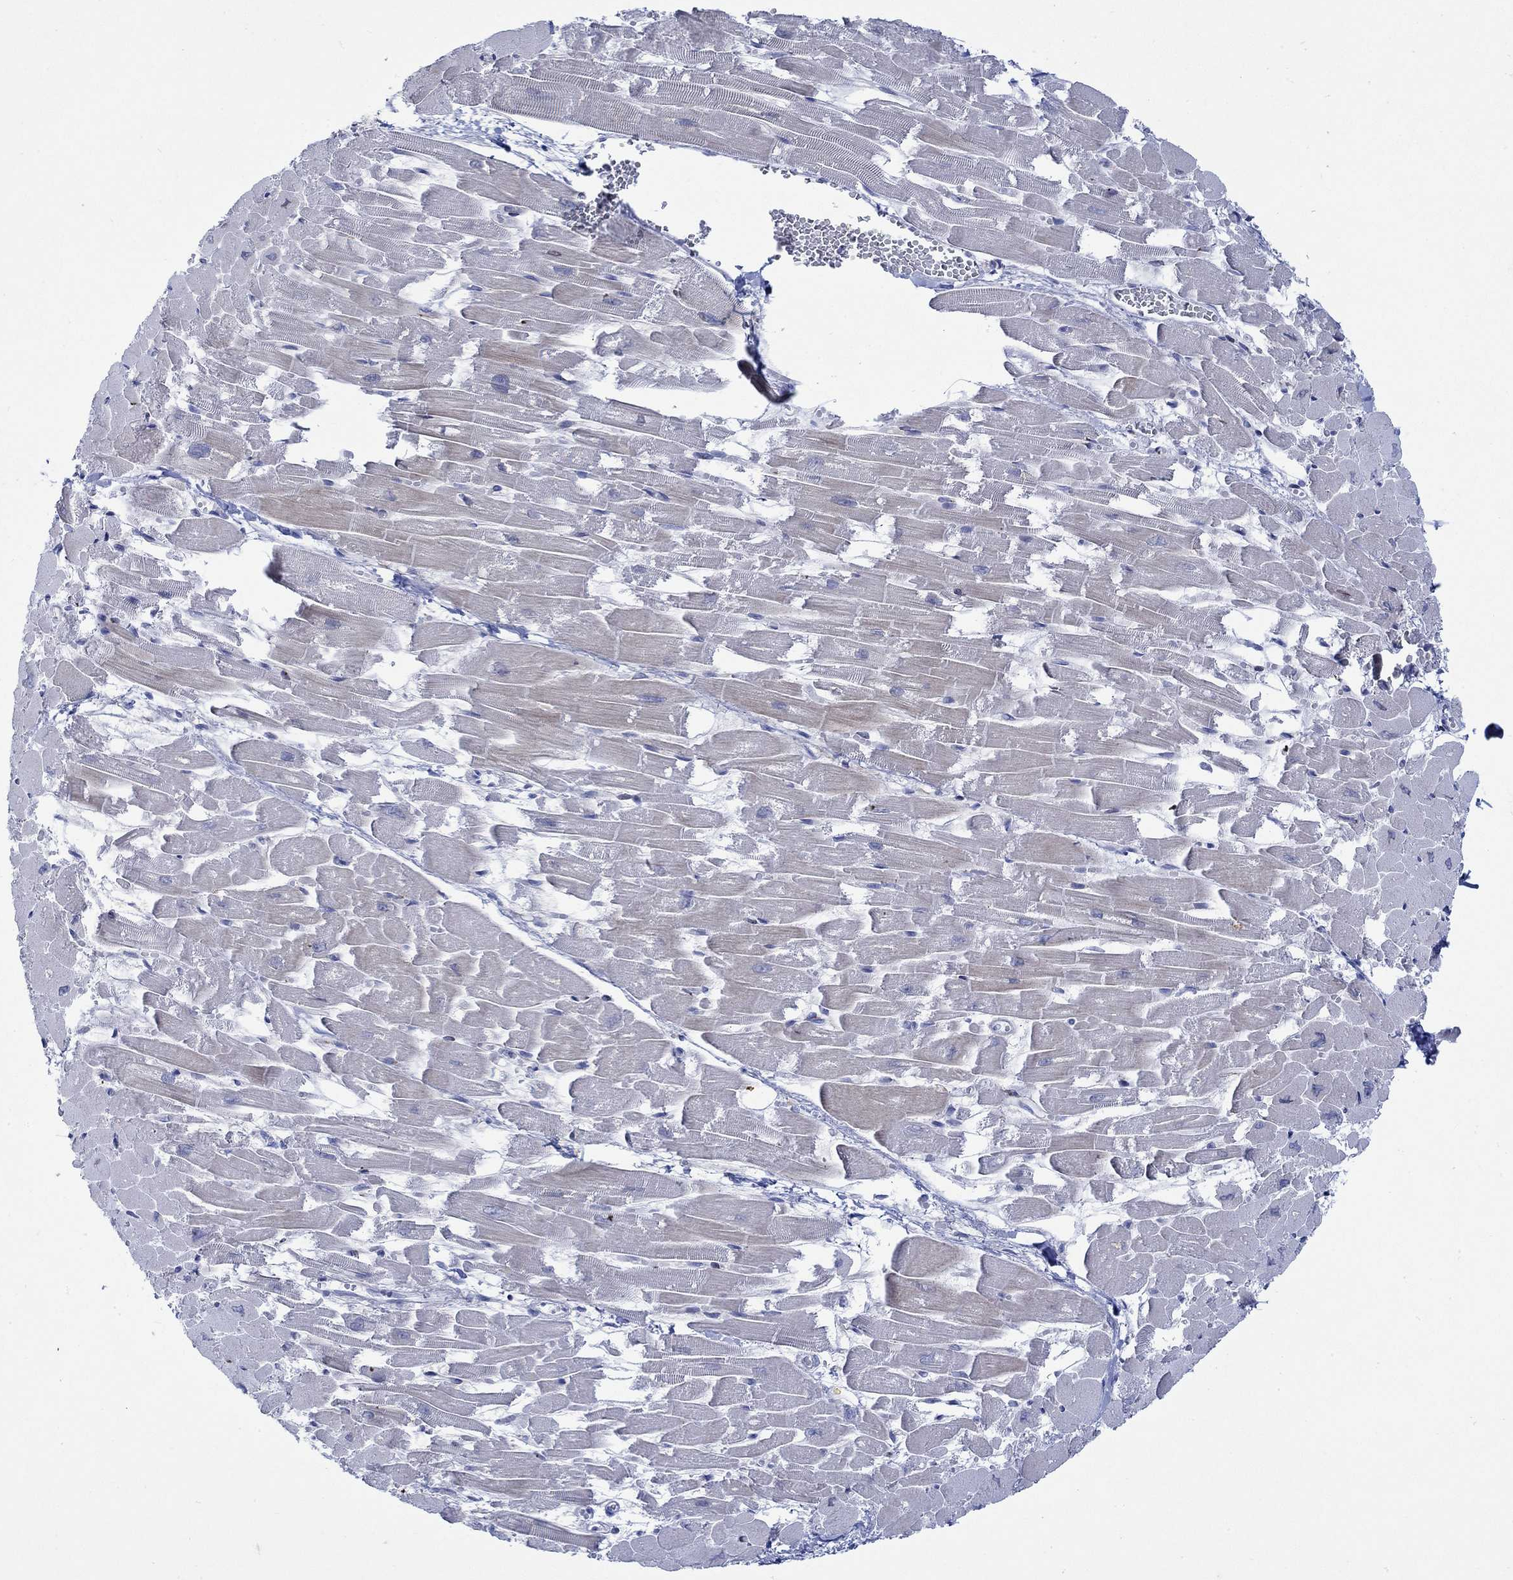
{"staining": {"intensity": "negative", "quantity": "none", "location": "none"}, "tissue": "heart muscle", "cell_type": "Cardiomyocytes", "image_type": "normal", "snomed": [{"axis": "morphology", "description": "Normal tissue, NOS"}, {"axis": "topography", "description": "Heart"}], "caption": "DAB (3,3'-diaminobenzidine) immunohistochemical staining of unremarkable human heart muscle shows no significant positivity in cardiomyocytes.", "gene": "KSR2", "patient": {"sex": "female", "age": 52}}